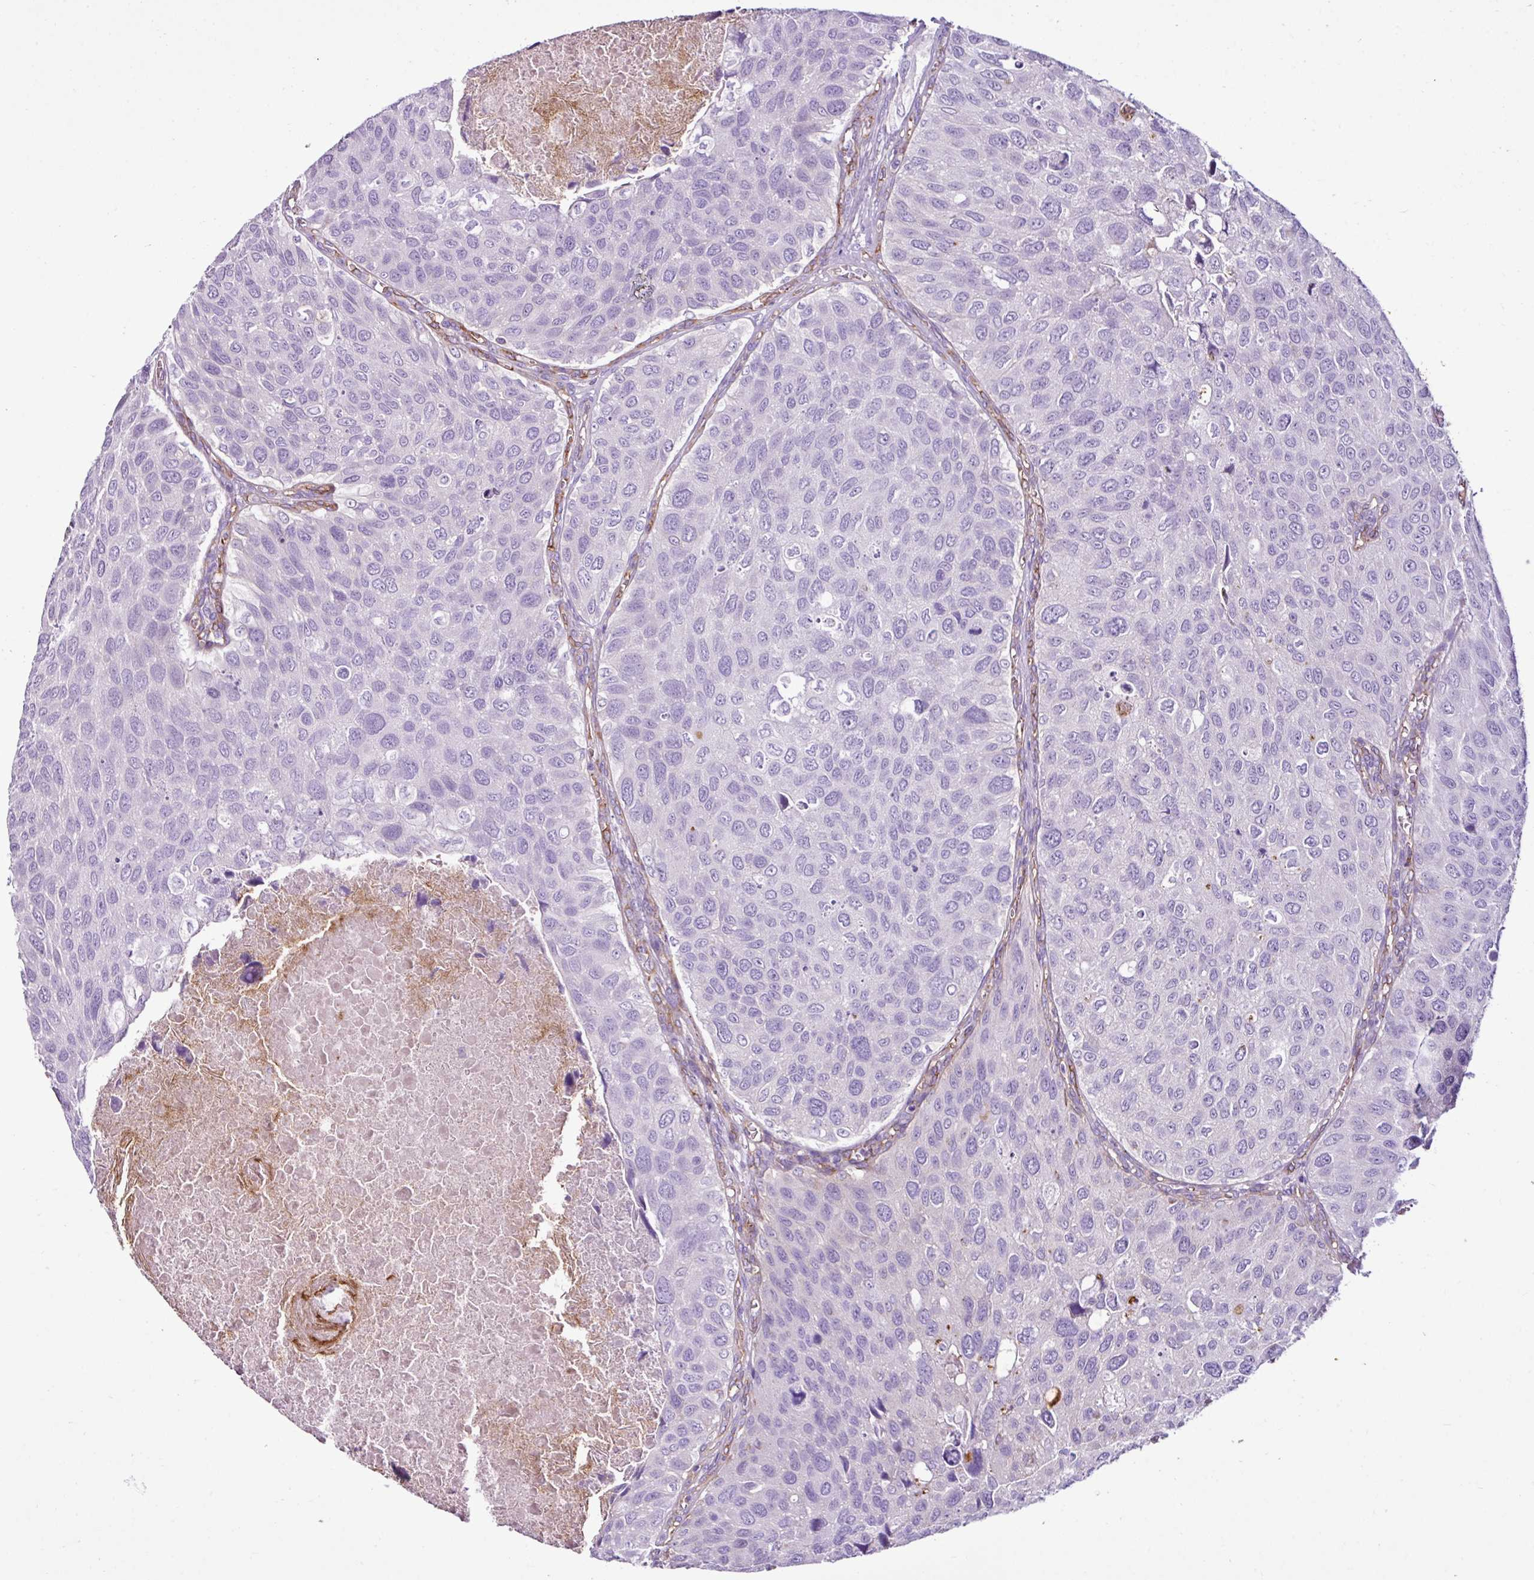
{"staining": {"intensity": "negative", "quantity": "none", "location": "none"}, "tissue": "urothelial cancer", "cell_type": "Tumor cells", "image_type": "cancer", "snomed": [{"axis": "morphology", "description": "Urothelial carcinoma, NOS"}, {"axis": "topography", "description": "Urinary bladder"}], "caption": "IHC of human urothelial cancer shows no staining in tumor cells.", "gene": "EME2", "patient": {"sex": "male", "age": 80}}